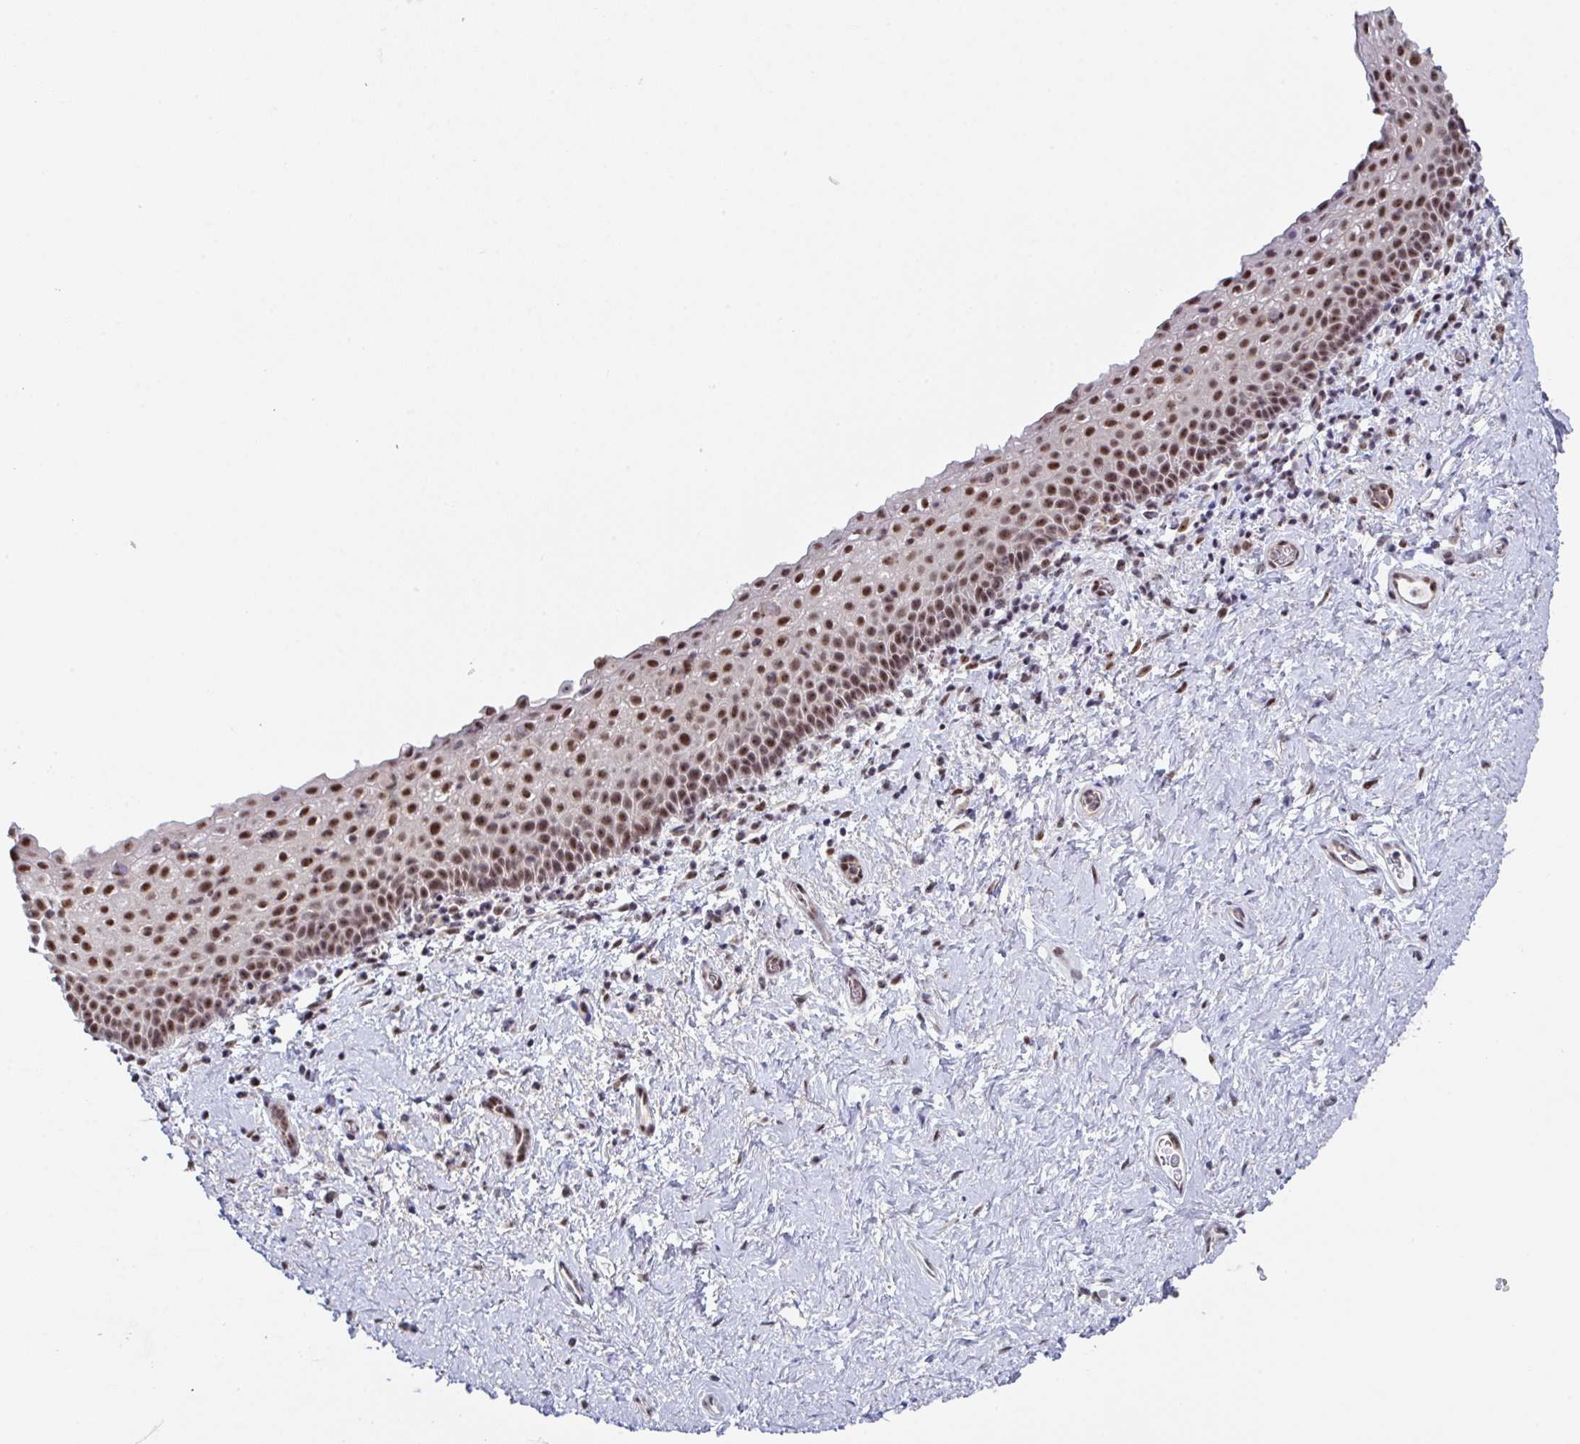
{"staining": {"intensity": "strong", "quantity": "25%-75%", "location": "nuclear"}, "tissue": "vagina", "cell_type": "Squamous epithelial cells", "image_type": "normal", "snomed": [{"axis": "morphology", "description": "Normal tissue, NOS"}, {"axis": "topography", "description": "Vagina"}], "caption": "A photomicrograph showing strong nuclear staining in approximately 25%-75% of squamous epithelial cells in unremarkable vagina, as visualized by brown immunohistochemical staining.", "gene": "RBM18", "patient": {"sex": "female", "age": 61}}